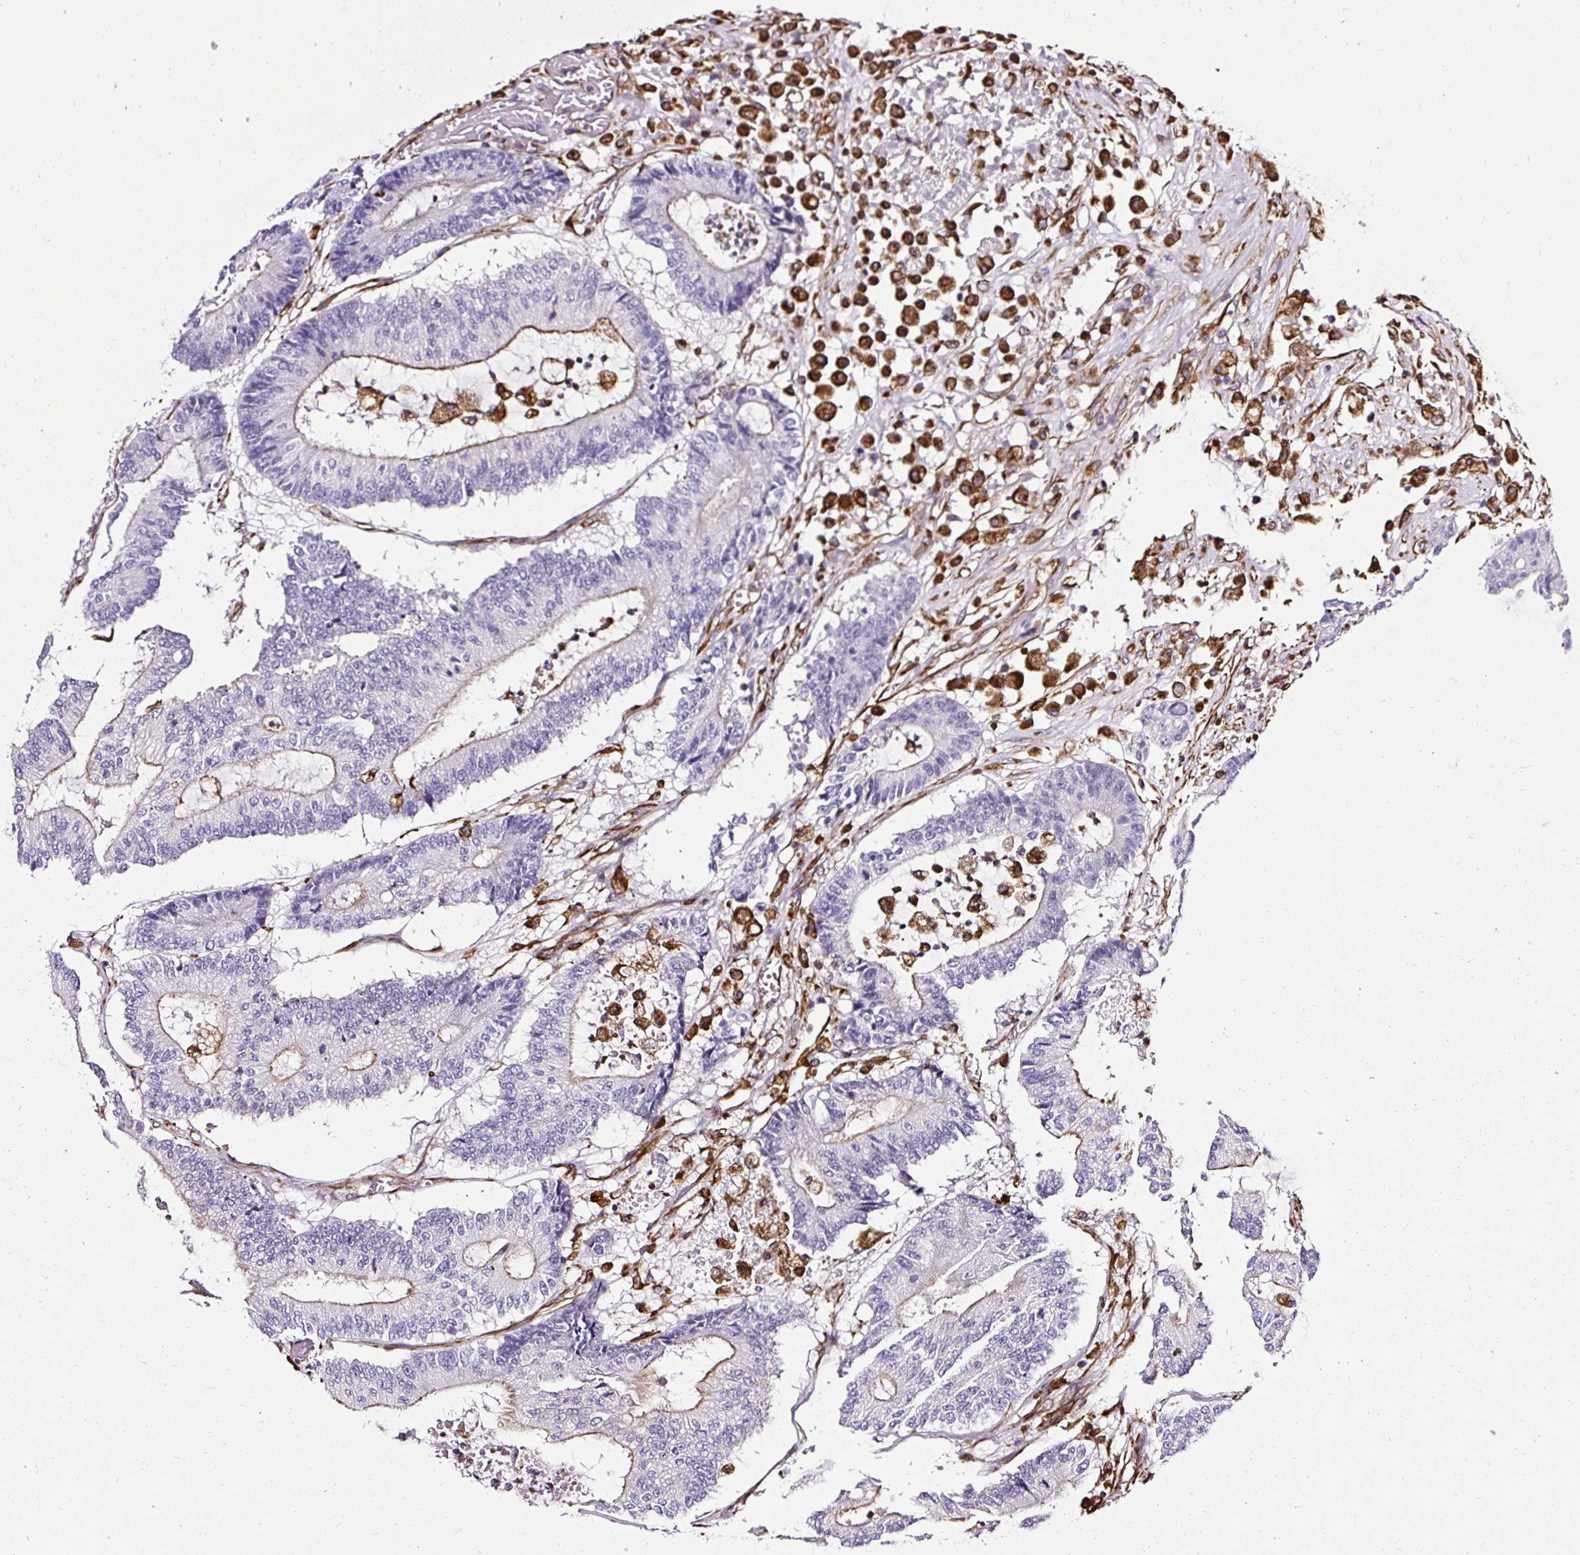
{"staining": {"intensity": "moderate", "quantity": "25%-75%", "location": "cytoplasmic/membranous"}, "tissue": "colorectal cancer", "cell_type": "Tumor cells", "image_type": "cancer", "snomed": [{"axis": "morphology", "description": "Adenocarcinoma, NOS"}, {"axis": "topography", "description": "Colon"}], "caption": "Protein staining of colorectal cancer tissue shows moderate cytoplasmic/membranous staining in approximately 25%-75% of tumor cells.", "gene": "PLS1", "patient": {"sex": "female", "age": 84}}